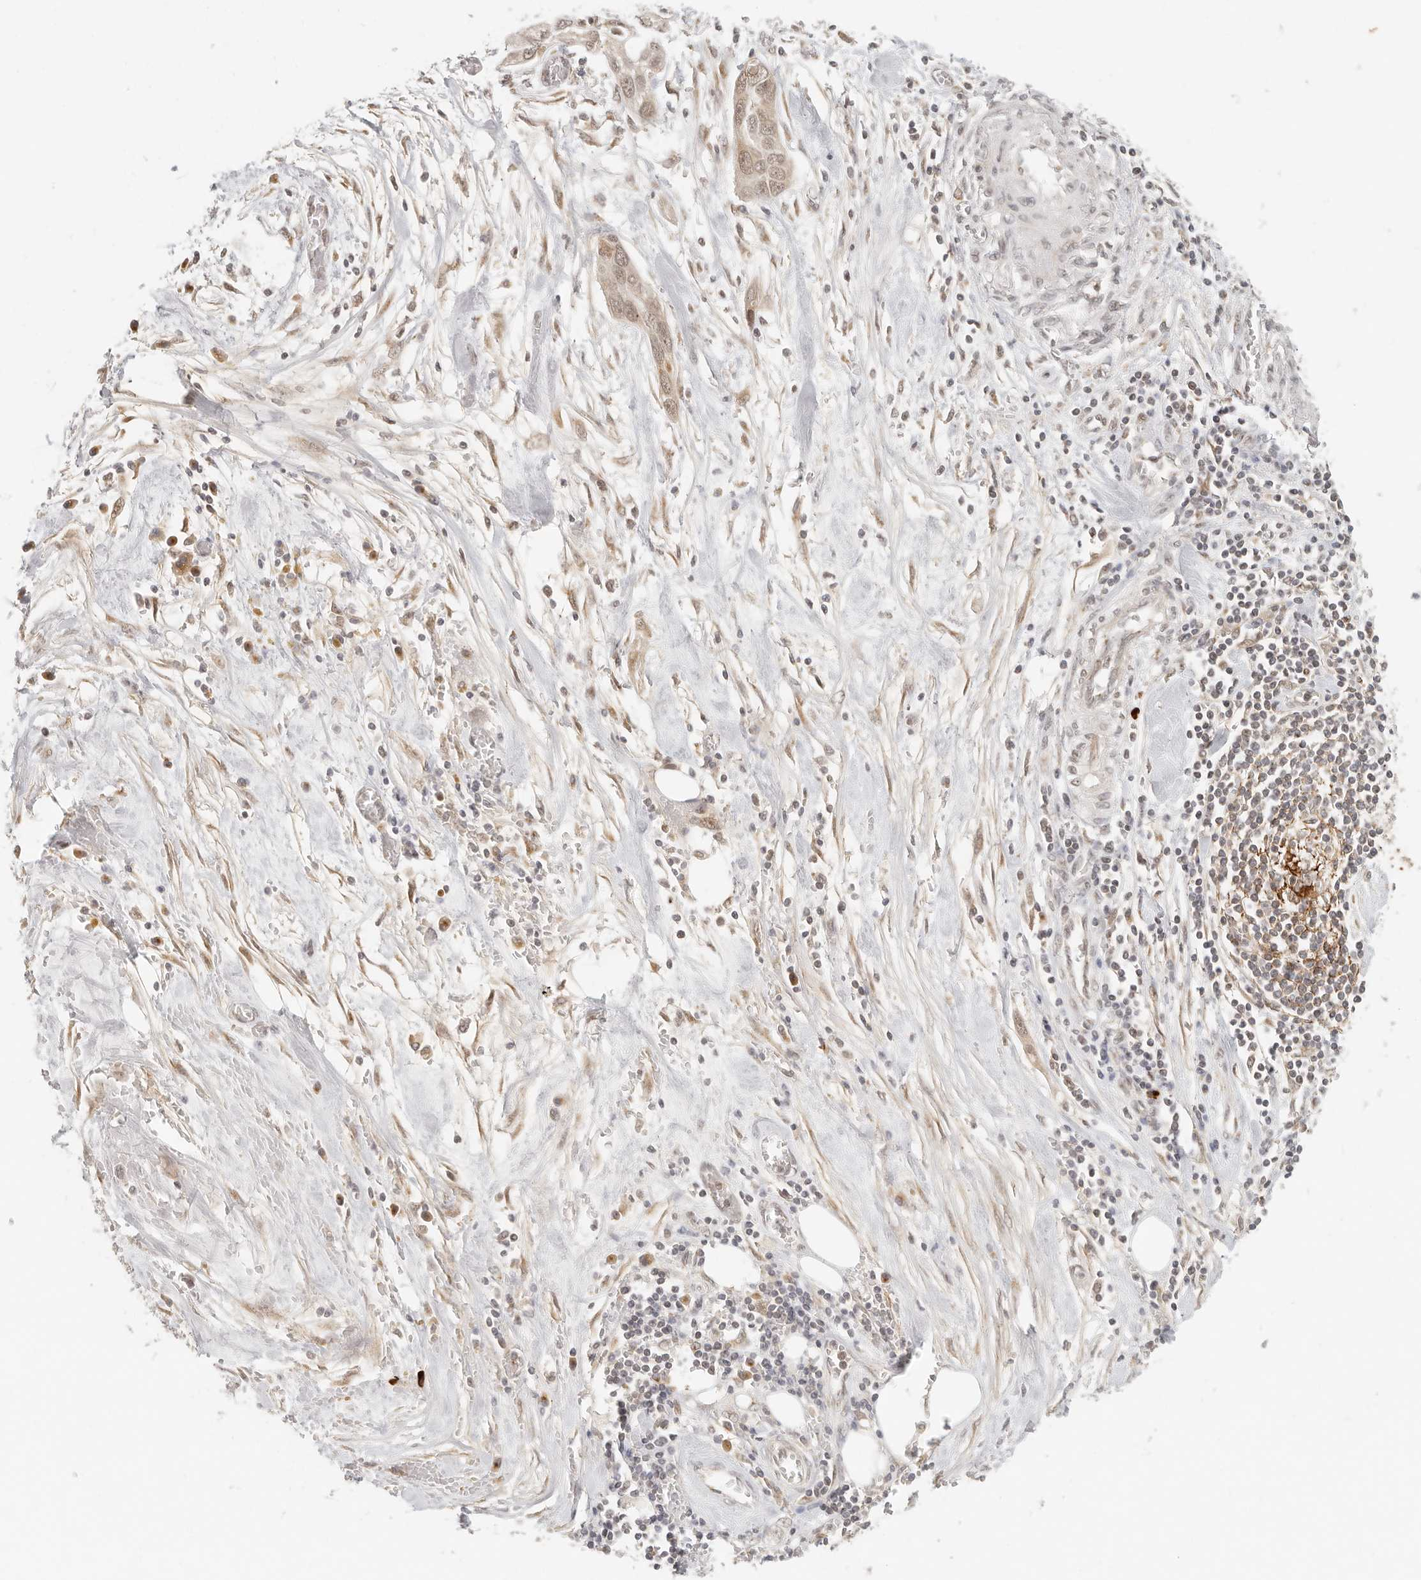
{"staining": {"intensity": "weak", "quantity": ">75%", "location": "cytoplasmic/membranous,nuclear"}, "tissue": "pancreatic cancer", "cell_type": "Tumor cells", "image_type": "cancer", "snomed": [{"axis": "morphology", "description": "Adenocarcinoma, NOS"}, {"axis": "topography", "description": "Pancreas"}], "caption": "Brown immunohistochemical staining in human pancreatic cancer displays weak cytoplasmic/membranous and nuclear positivity in approximately >75% of tumor cells.", "gene": "INTS11", "patient": {"sex": "female", "age": 60}}